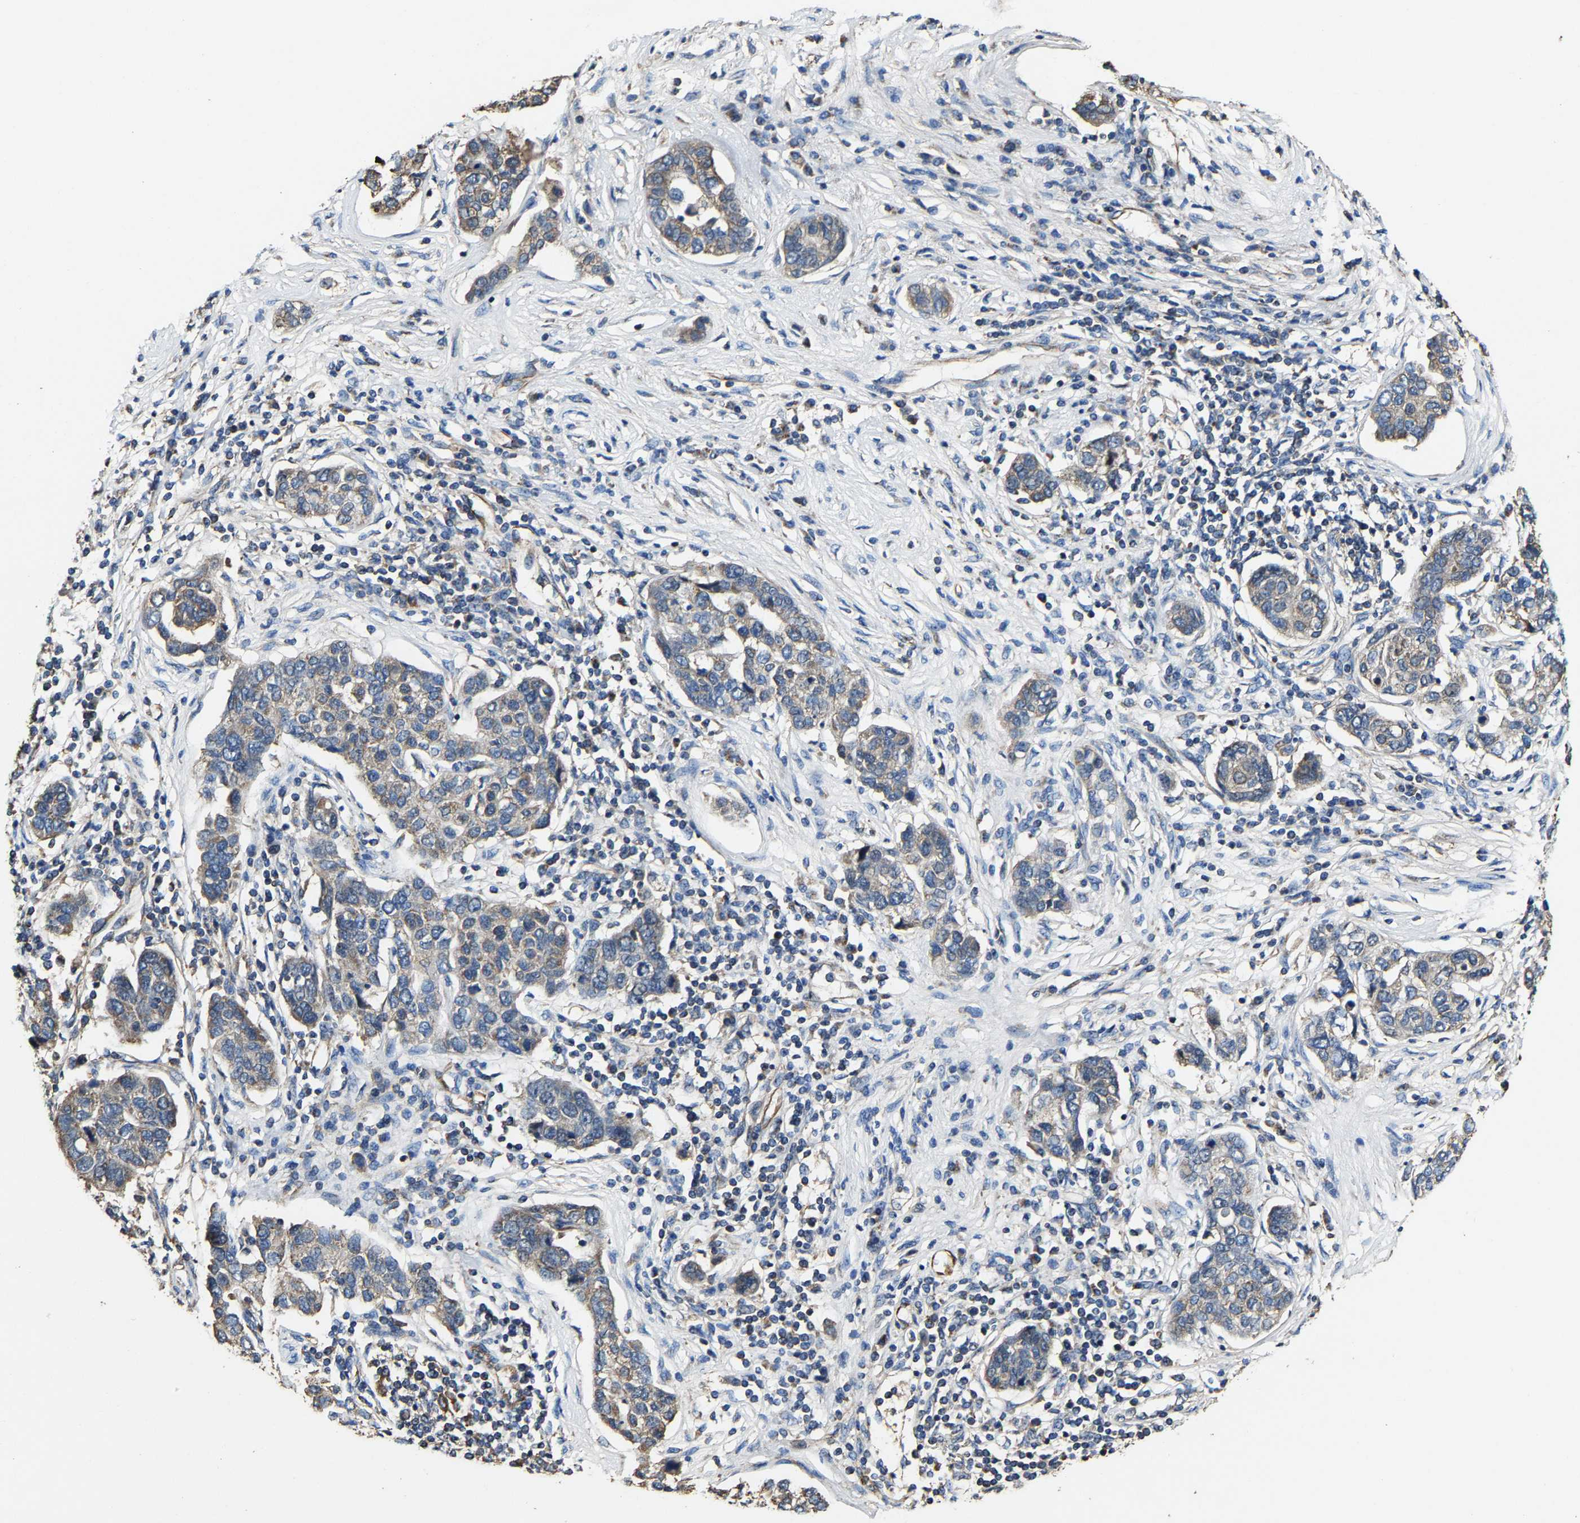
{"staining": {"intensity": "weak", "quantity": "25%-75%", "location": "cytoplasmic/membranous"}, "tissue": "pancreatic cancer", "cell_type": "Tumor cells", "image_type": "cancer", "snomed": [{"axis": "morphology", "description": "Adenocarcinoma, NOS"}, {"axis": "topography", "description": "Pancreas"}], "caption": "Pancreatic adenocarcinoma stained with immunohistochemistry exhibits weak cytoplasmic/membranous staining in approximately 25%-75% of tumor cells.", "gene": "GFRA3", "patient": {"sex": "female", "age": 61}}